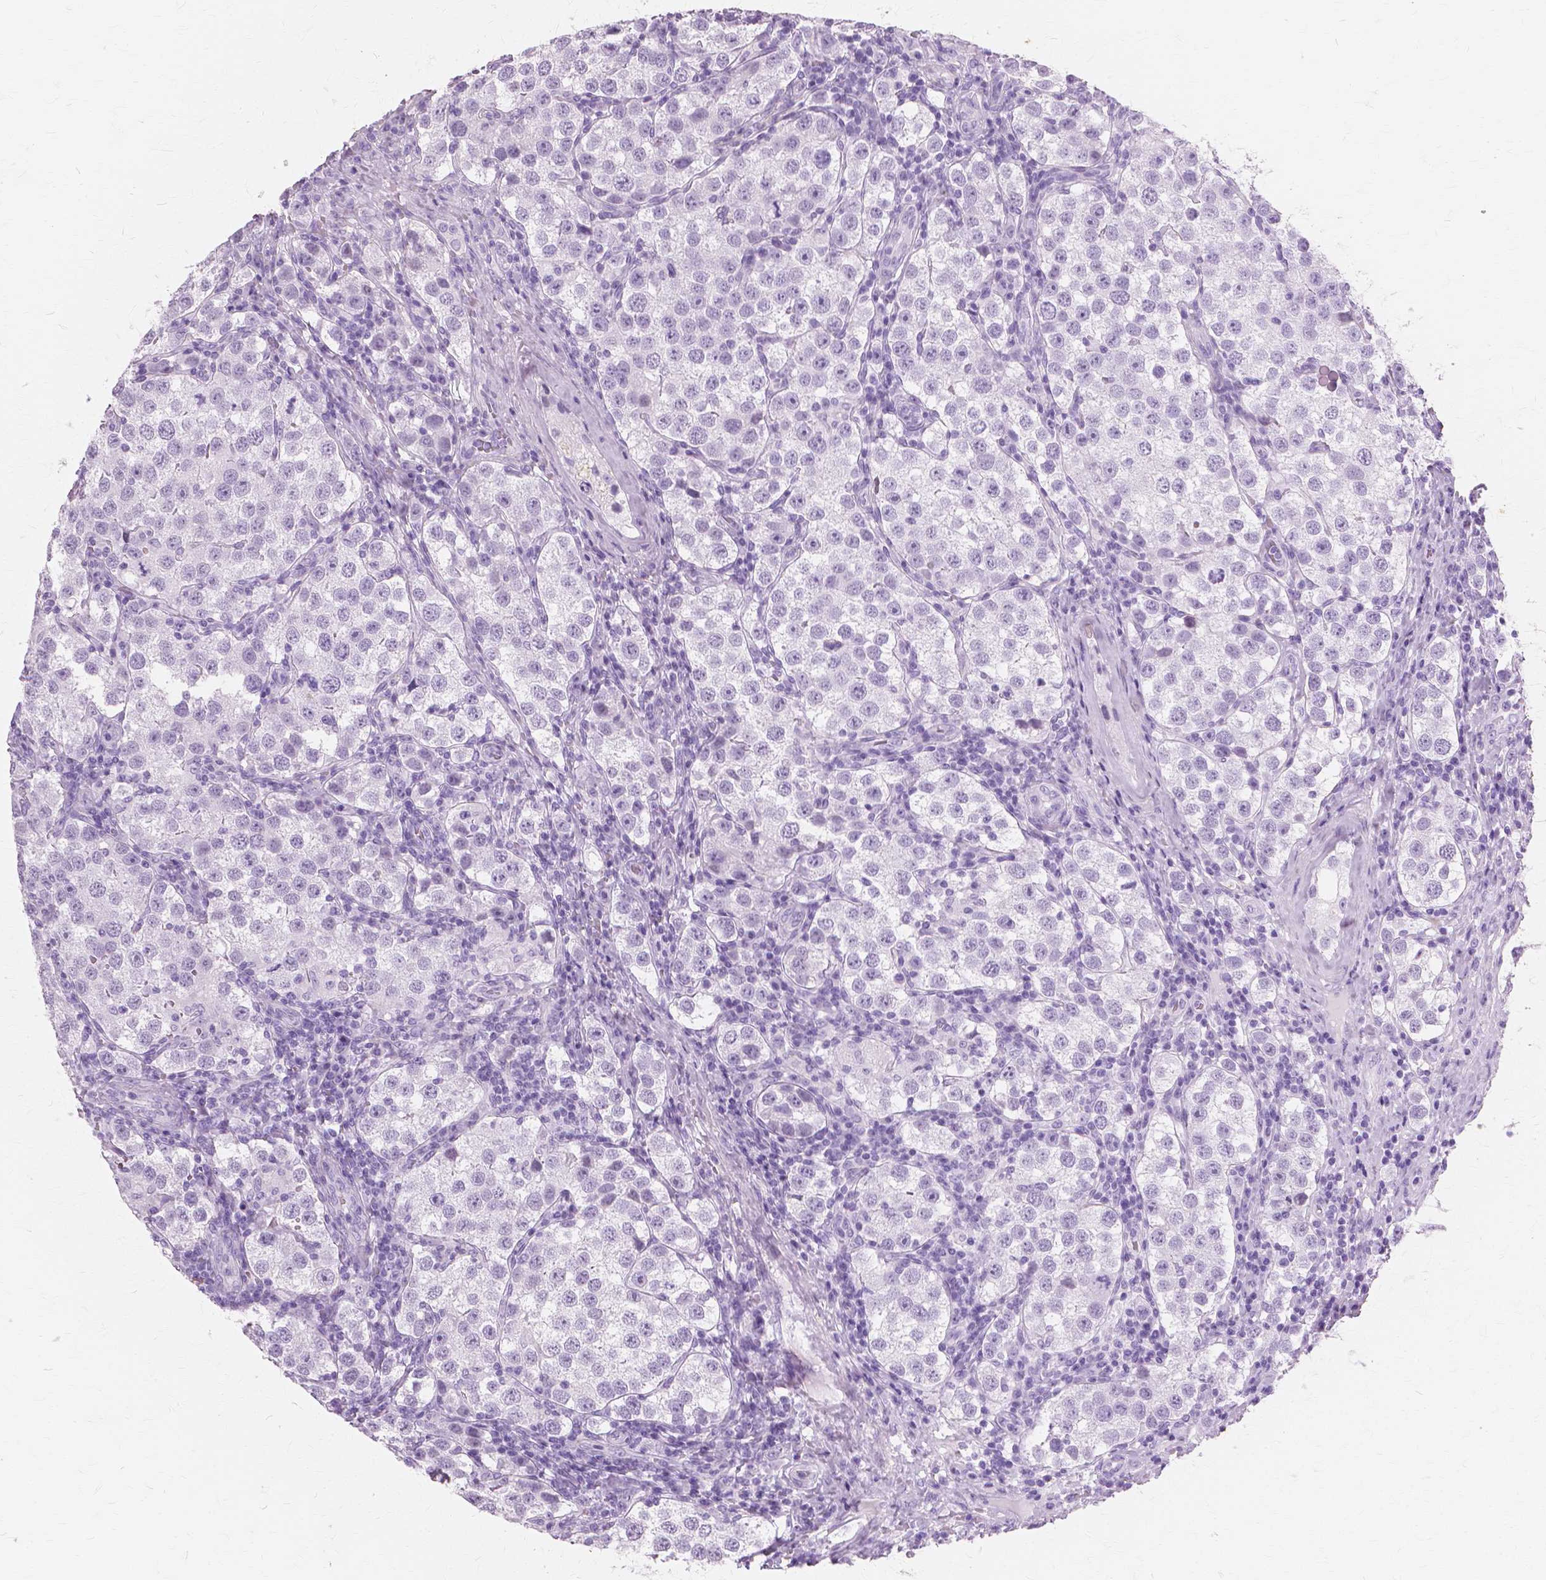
{"staining": {"intensity": "negative", "quantity": "none", "location": "none"}, "tissue": "testis cancer", "cell_type": "Tumor cells", "image_type": "cancer", "snomed": [{"axis": "morphology", "description": "Seminoma, NOS"}, {"axis": "topography", "description": "Testis"}], "caption": "Protein analysis of testis cancer exhibits no significant expression in tumor cells.", "gene": "SFTPD", "patient": {"sex": "male", "age": 37}}